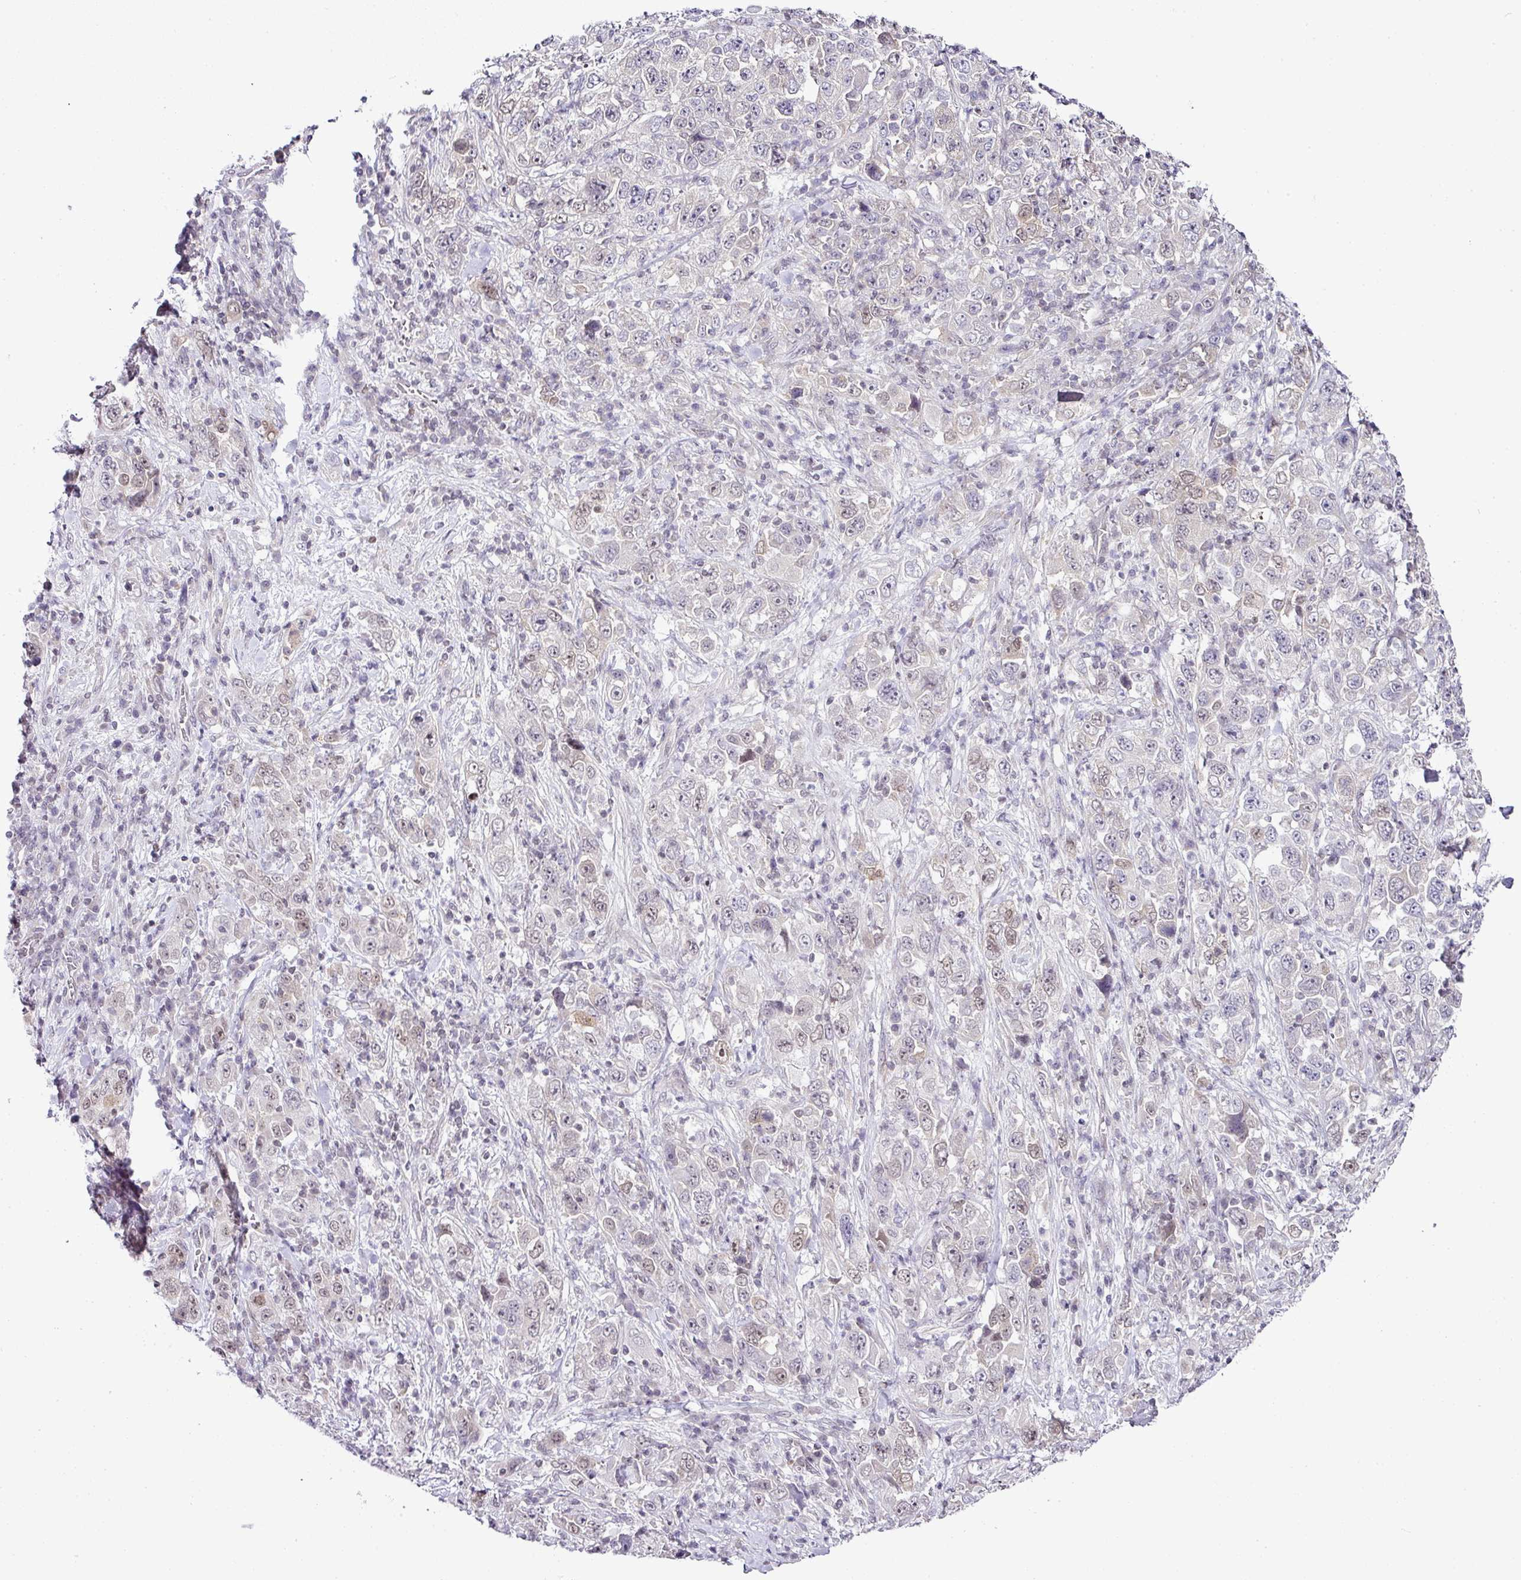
{"staining": {"intensity": "weak", "quantity": "<25%", "location": "nuclear"}, "tissue": "stomach cancer", "cell_type": "Tumor cells", "image_type": "cancer", "snomed": [{"axis": "morphology", "description": "Normal tissue, NOS"}, {"axis": "morphology", "description": "Adenocarcinoma, NOS"}, {"axis": "topography", "description": "Stomach, upper"}, {"axis": "topography", "description": "Stomach"}], "caption": "Tumor cells show no significant positivity in adenocarcinoma (stomach).", "gene": "FAM32A", "patient": {"sex": "male", "age": 59}}